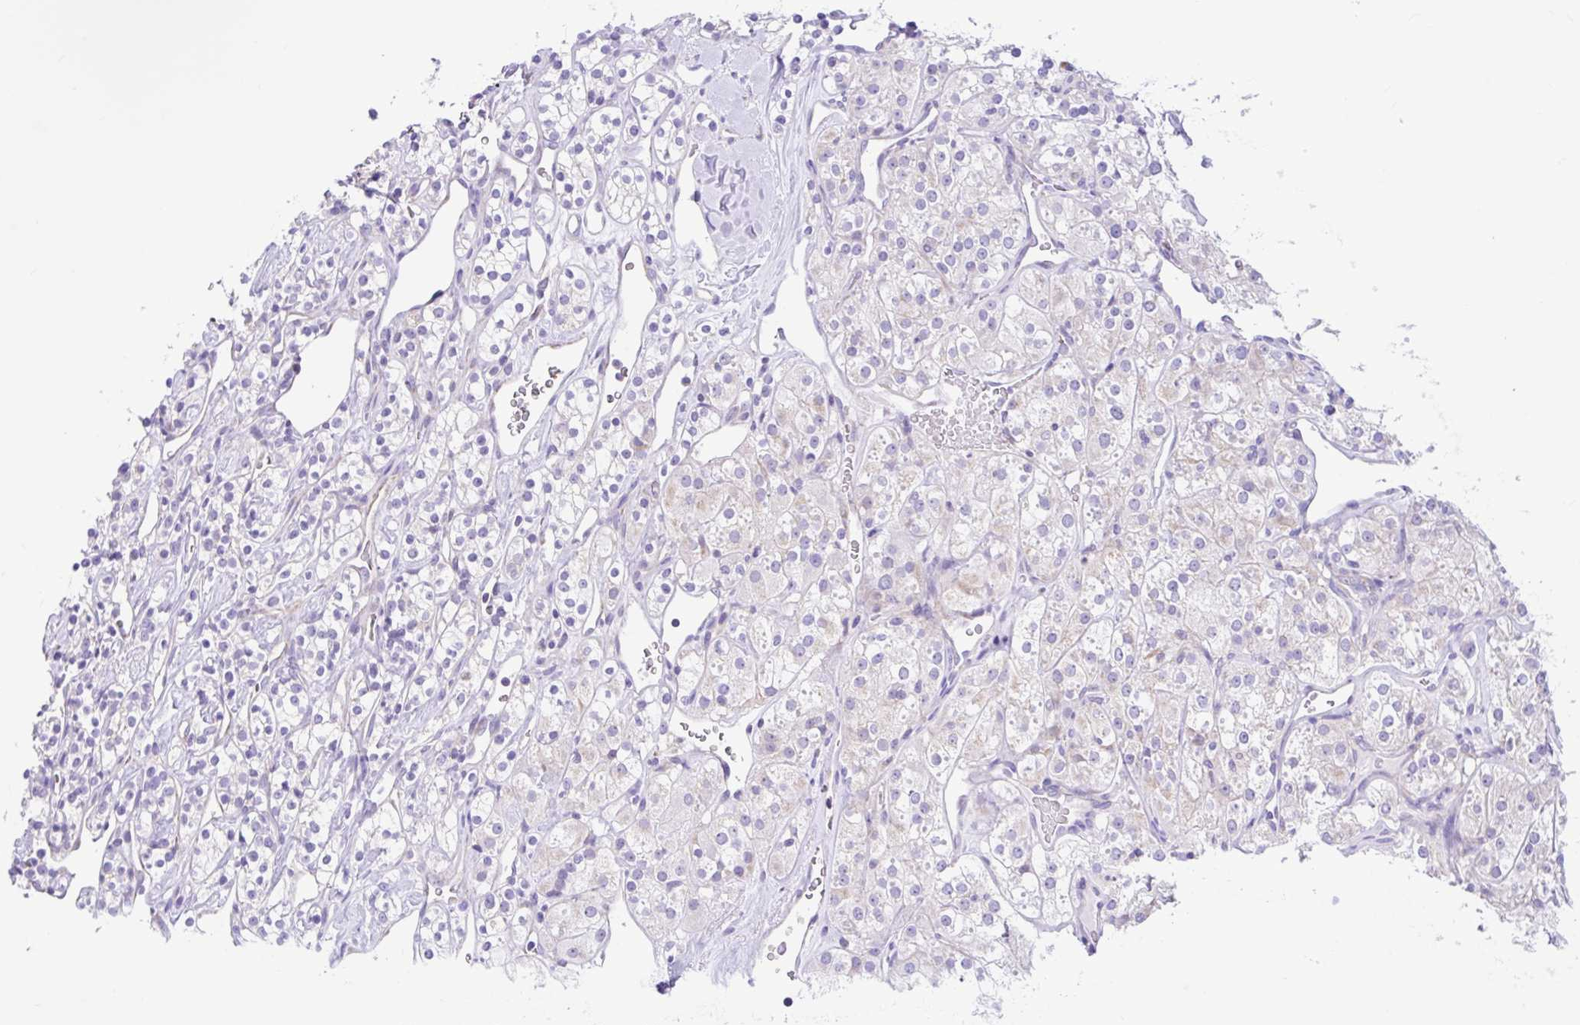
{"staining": {"intensity": "negative", "quantity": "none", "location": "none"}, "tissue": "renal cancer", "cell_type": "Tumor cells", "image_type": "cancer", "snomed": [{"axis": "morphology", "description": "Adenocarcinoma, NOS"}, {"axis": "topography", "description": "Kidney"}], "caption": "Tumor cells are negative for brown protein staining in adenocarcinoma (renal).", "gene": "NDUFS2", "patient": {"sex": "male", "age": 77}}